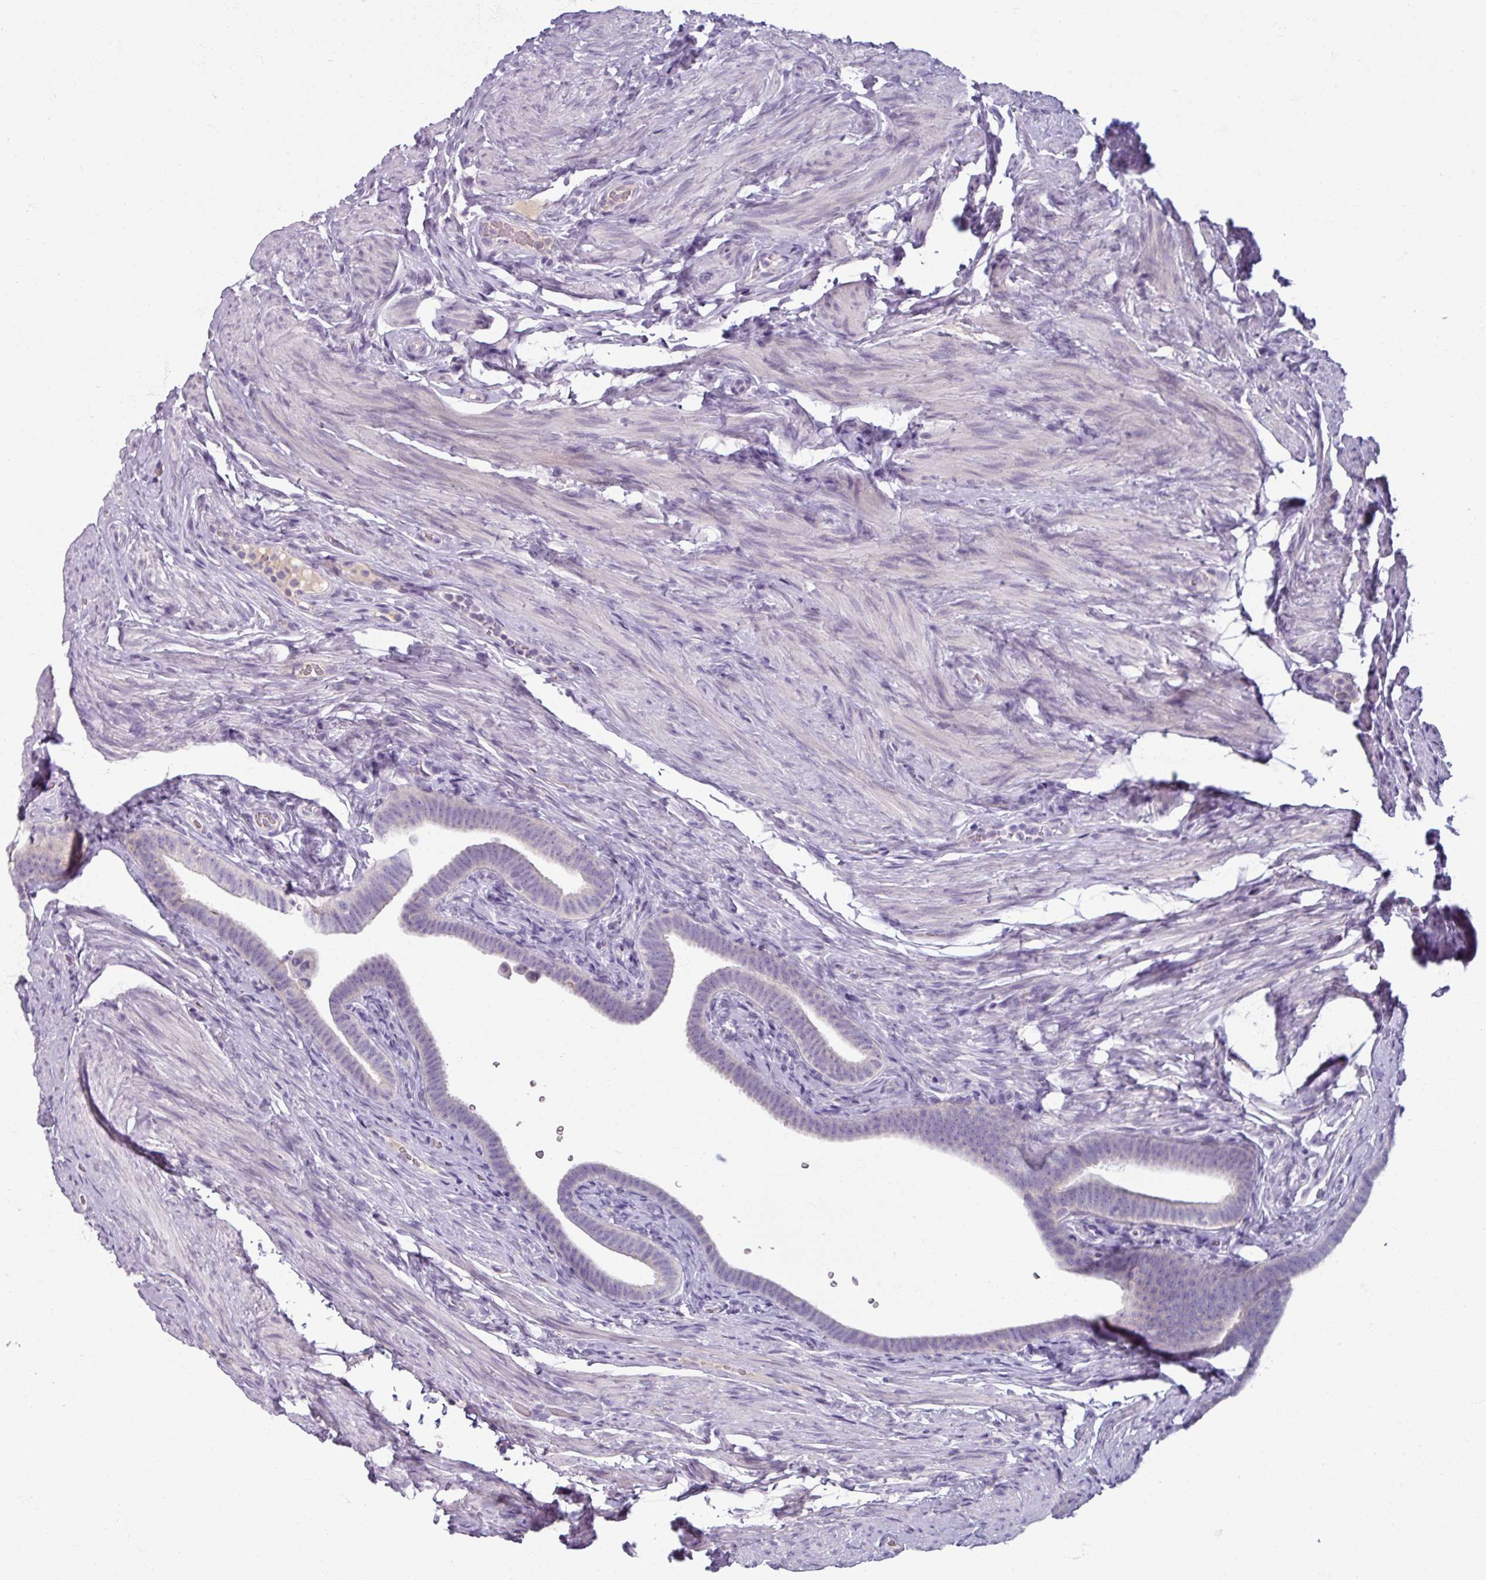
{"staining": {"intensity": "negative", "quantity": "none", "location": "none"}, "tissue": "fallopian tube", "cell_type": "Glandular cells", "image_type": "normal", "snomed": [{"axis": "morphology", "description": "Normal tissue, NOS"}, {"axis": "topography", "description": "Fallopian tube"}], "caption": "DAB immunohistochemical staining of normal fallopian tube displays no significant positivity in glandular cells.", "gene": "SMIM11", "patient": {"sex": "female", "age": 69}}